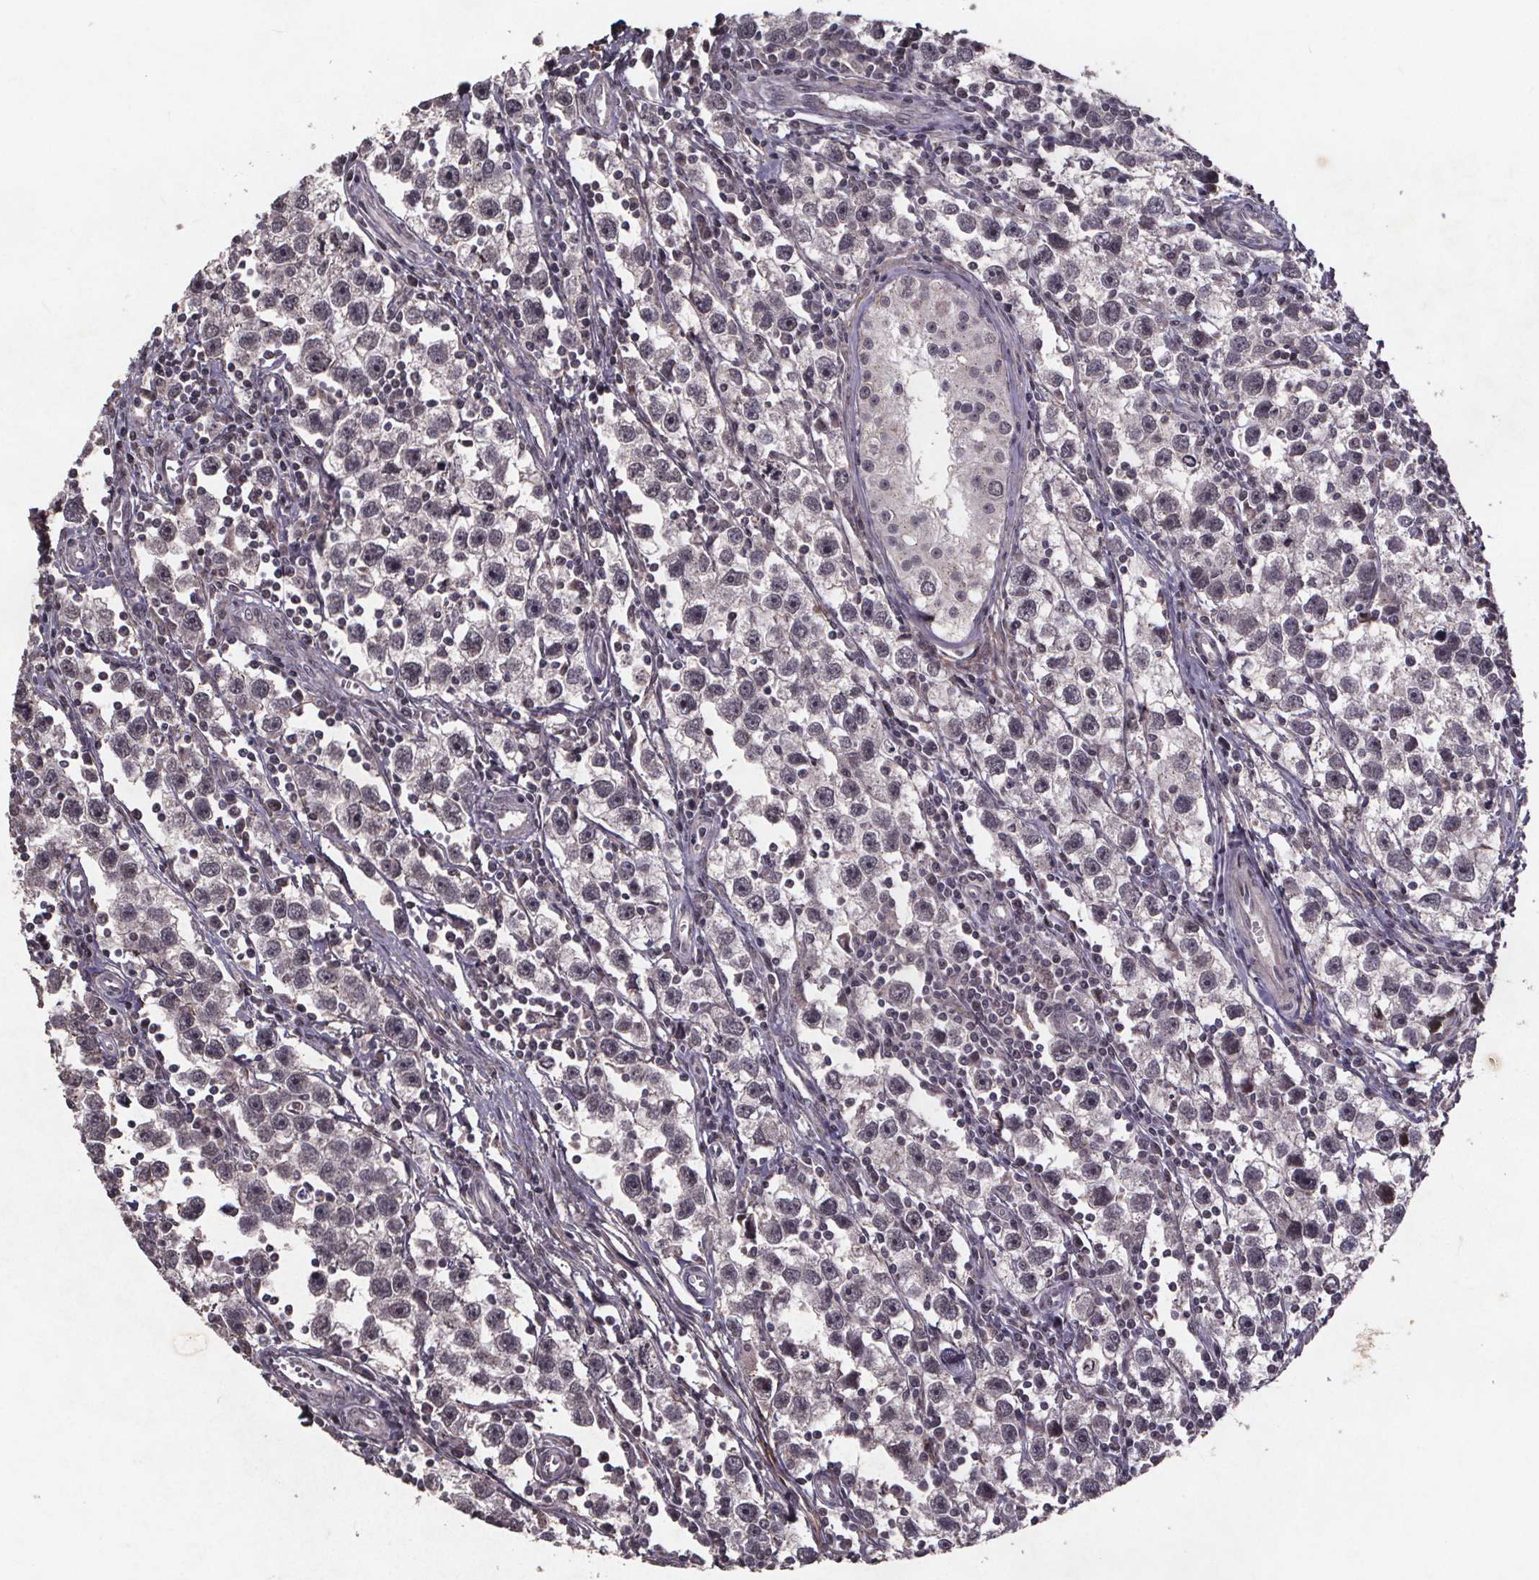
{"staining": {"intensity": "negative", "quantity": "none", "location": "none"}, "tissue": "testis cancer", "cell_type": "Tumor cells", "image_type": "cancer", "snomed": [{"axis": "morphology", "description": "Seminoma, NOS"}, {"axis": "topography", "description": "Testis"}], "caption": "Immunohistochemistry image of neoplastic tissue: testis cancer (seminoma) stained with DAB (3,3'-diaminobenzidine) shows no significant protein expression in tumor cells. (IHC, brightfield microscopy, high magnification).", "gene": "GPX3", "patient": {"sex": "male", "age": 30}}